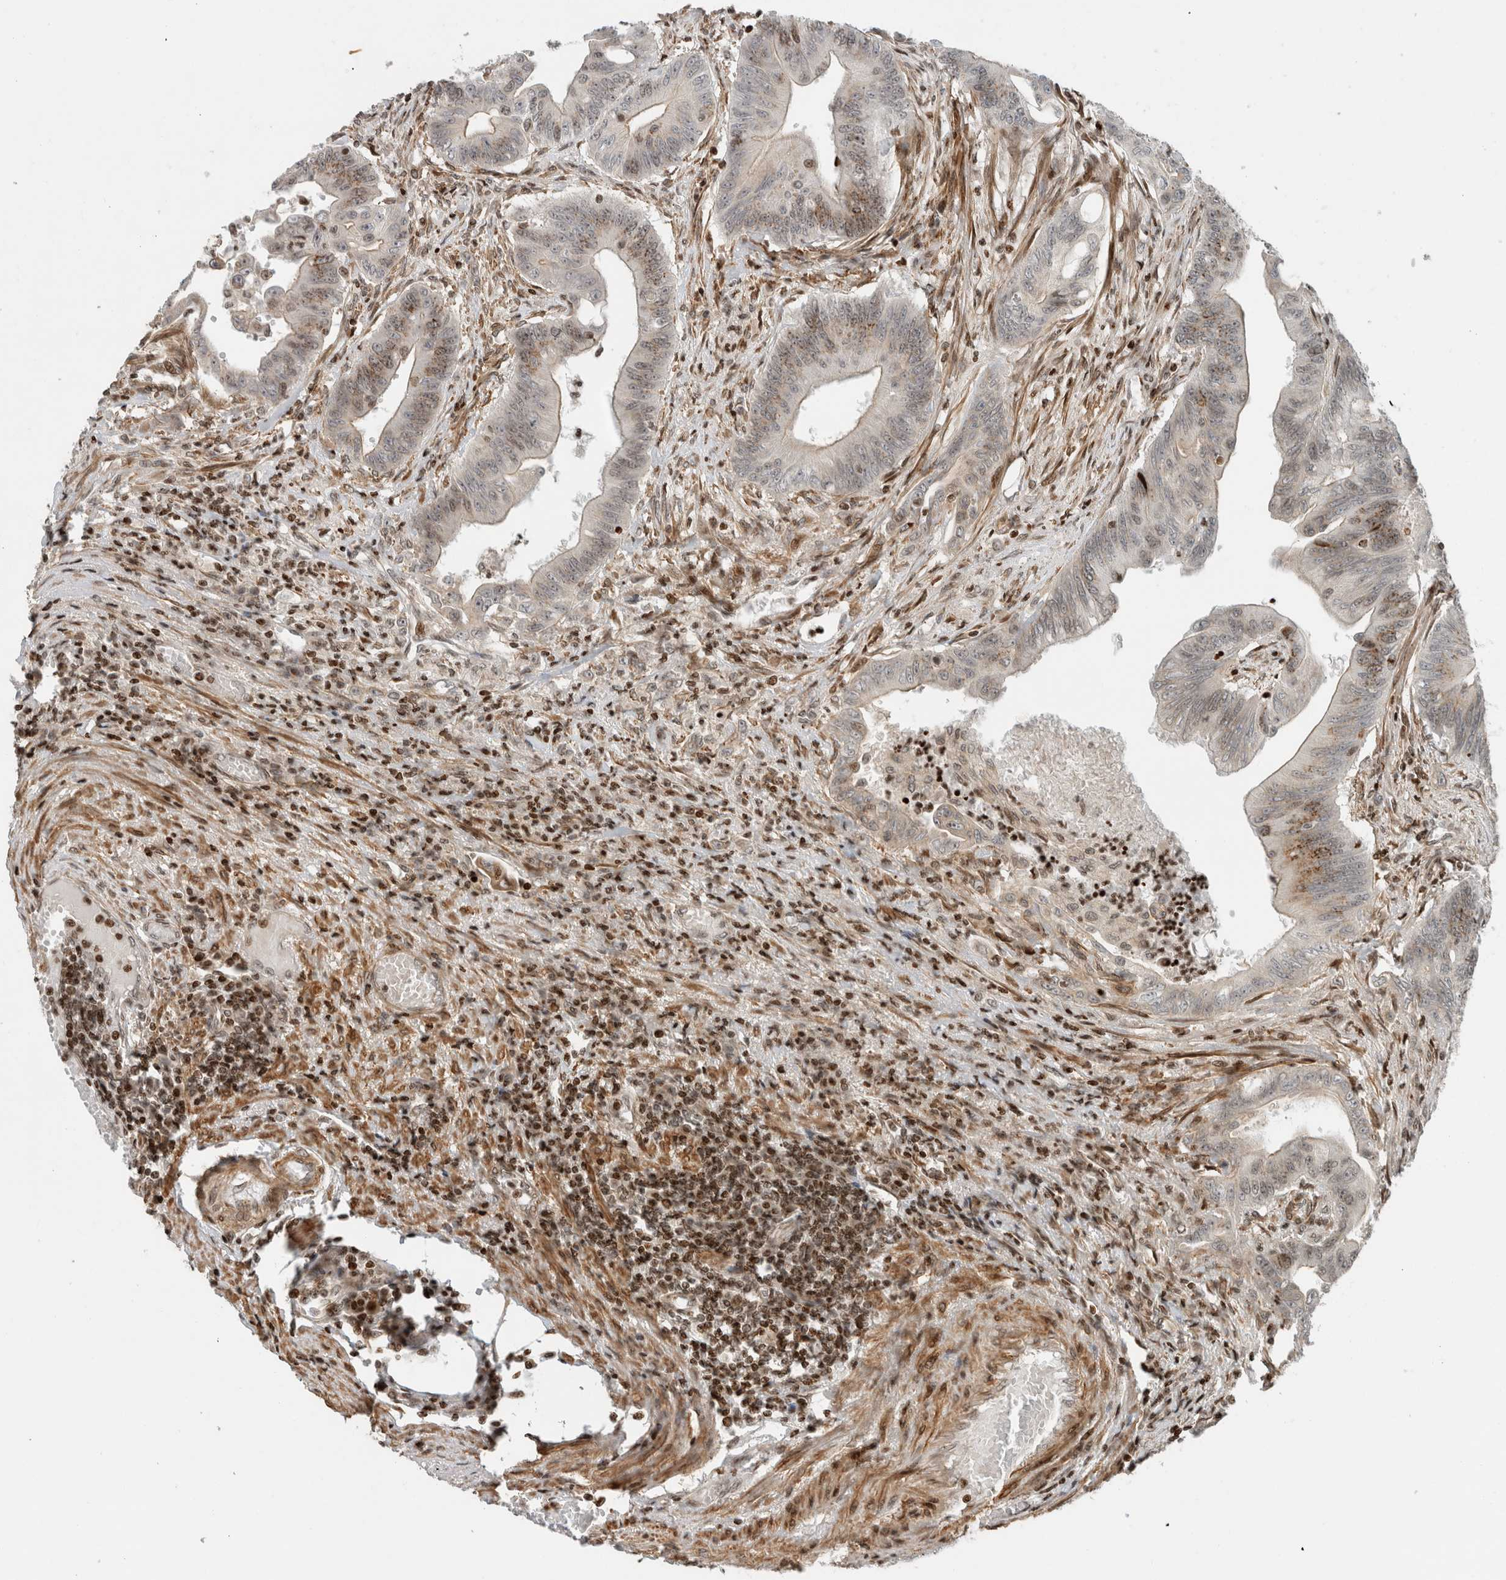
{"staining": {"intensity": "moderate", "quantity": "<25%", "location": "cytoplasmic/membranous"}, "tissue": "colorectal cancer", "cell_type": "Tumor cells", "image_type": "cancer", "snomed": [{"axis": "morphology", "description": "Adenoma, NOS"}, {"axis": "morphology", "description": "Adenocarcinoma, NOS"}, {"axis": "topography", "description": "Colon"}], "caption": "Adenocarcinoma (colorectal) tissue displays moderate cytoplasmic/membranous staining in about <25% of tumor cells", "gene": "GINS4", "patient": {"sex": "male", "age": 79}}